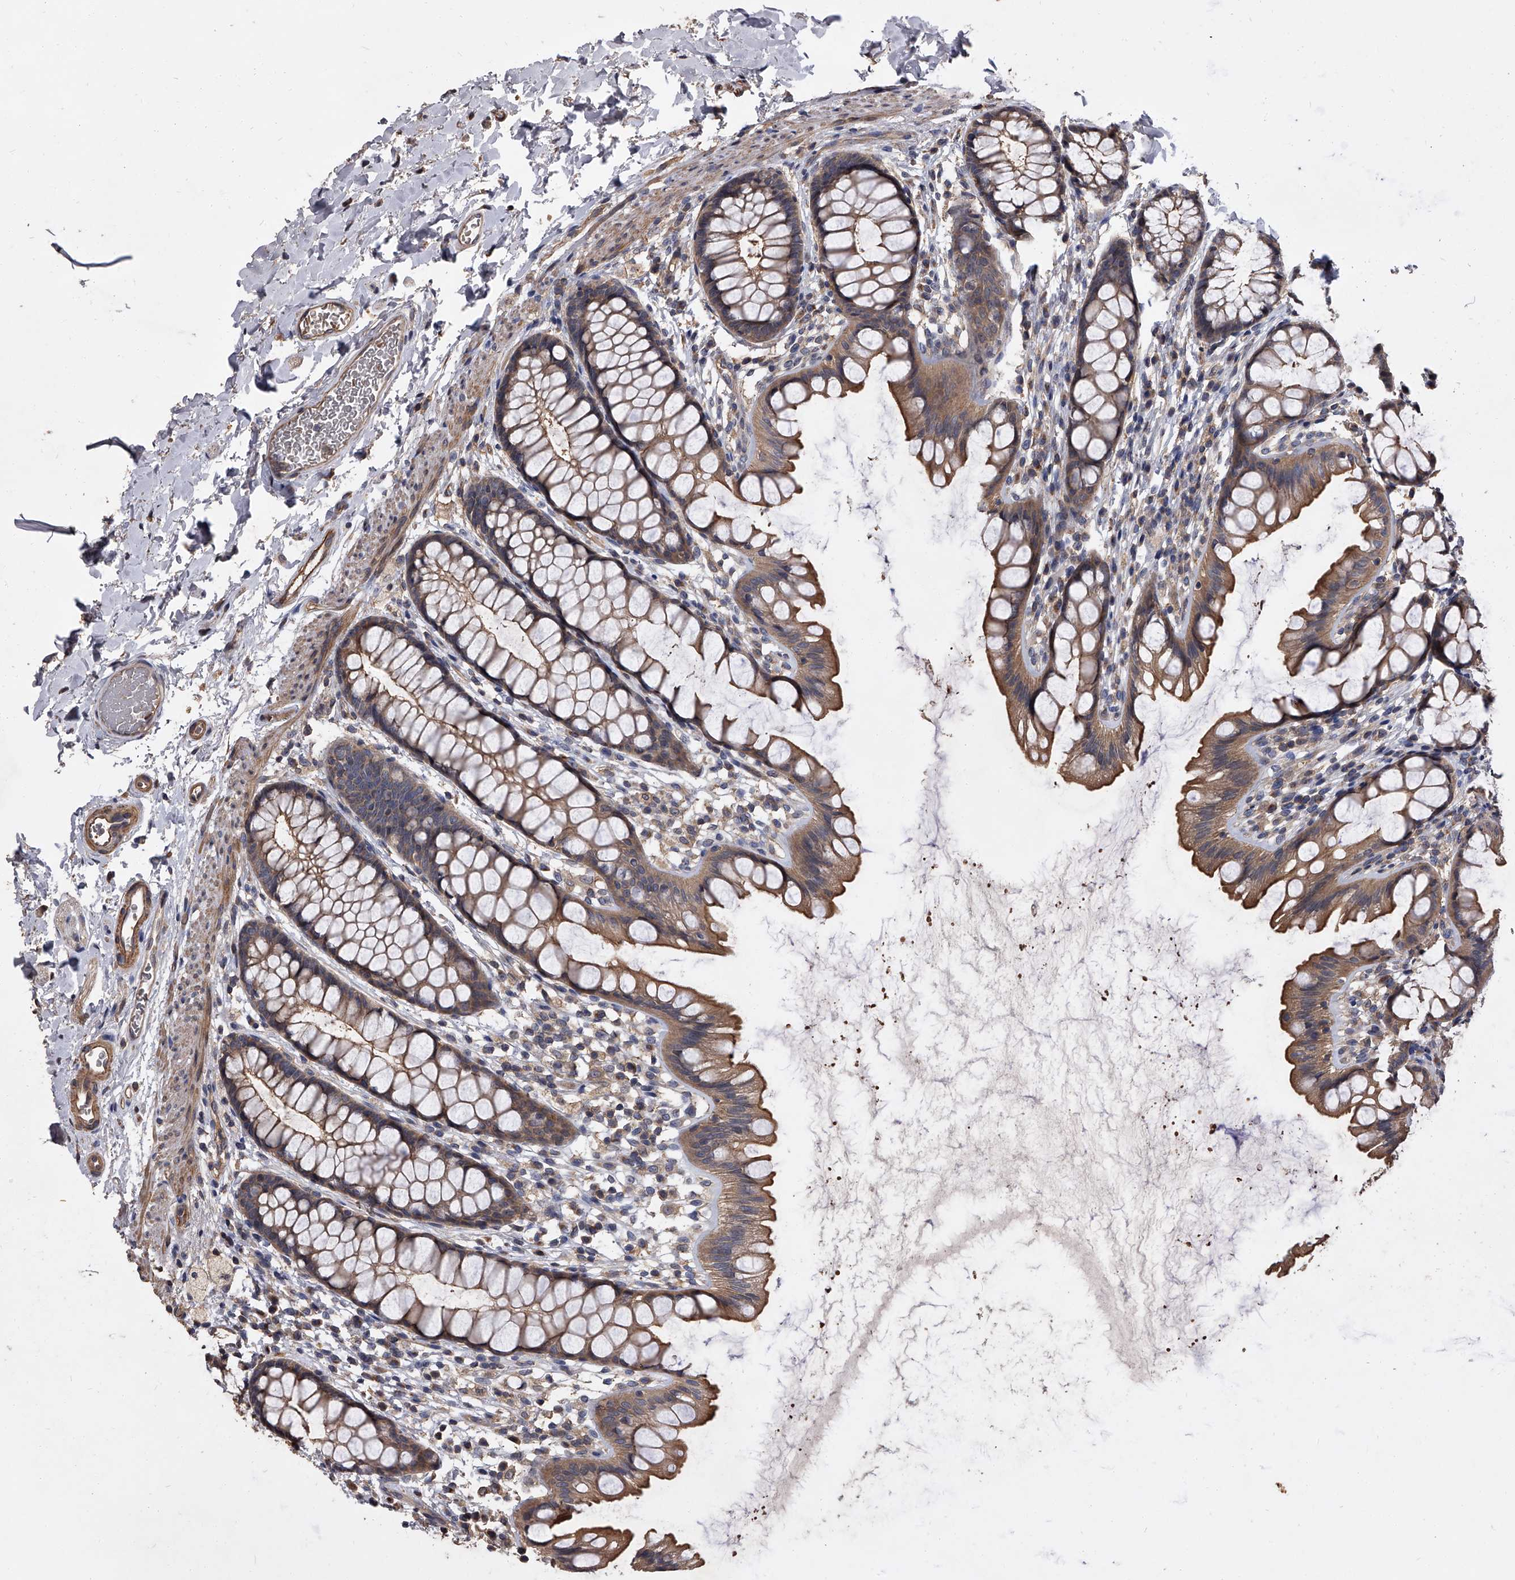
{"staining": {"intensity": "moderate", "quantity": ">75%", "location": "cytoplasmic/membranous"}, "tissue": "rectum", "cell_type": "Glandular cells", "image_type": "normal", "snomed": [{"axis": "morphology", "description": "Normal tissue, NOS"}, {"axis": "topography", "description": "Rectum"}], "caption": "Protein expression analysis of benign rectum displays moderate cytoplasmic/membranous positivity in about >75% of glandular cells. The staining was performed using DAB, with brown indicating positive protein expression. Nuclei are stained blue with hematoxylin.", "gene": "STK36", "patient": {"sex": "female", "age": 65}}